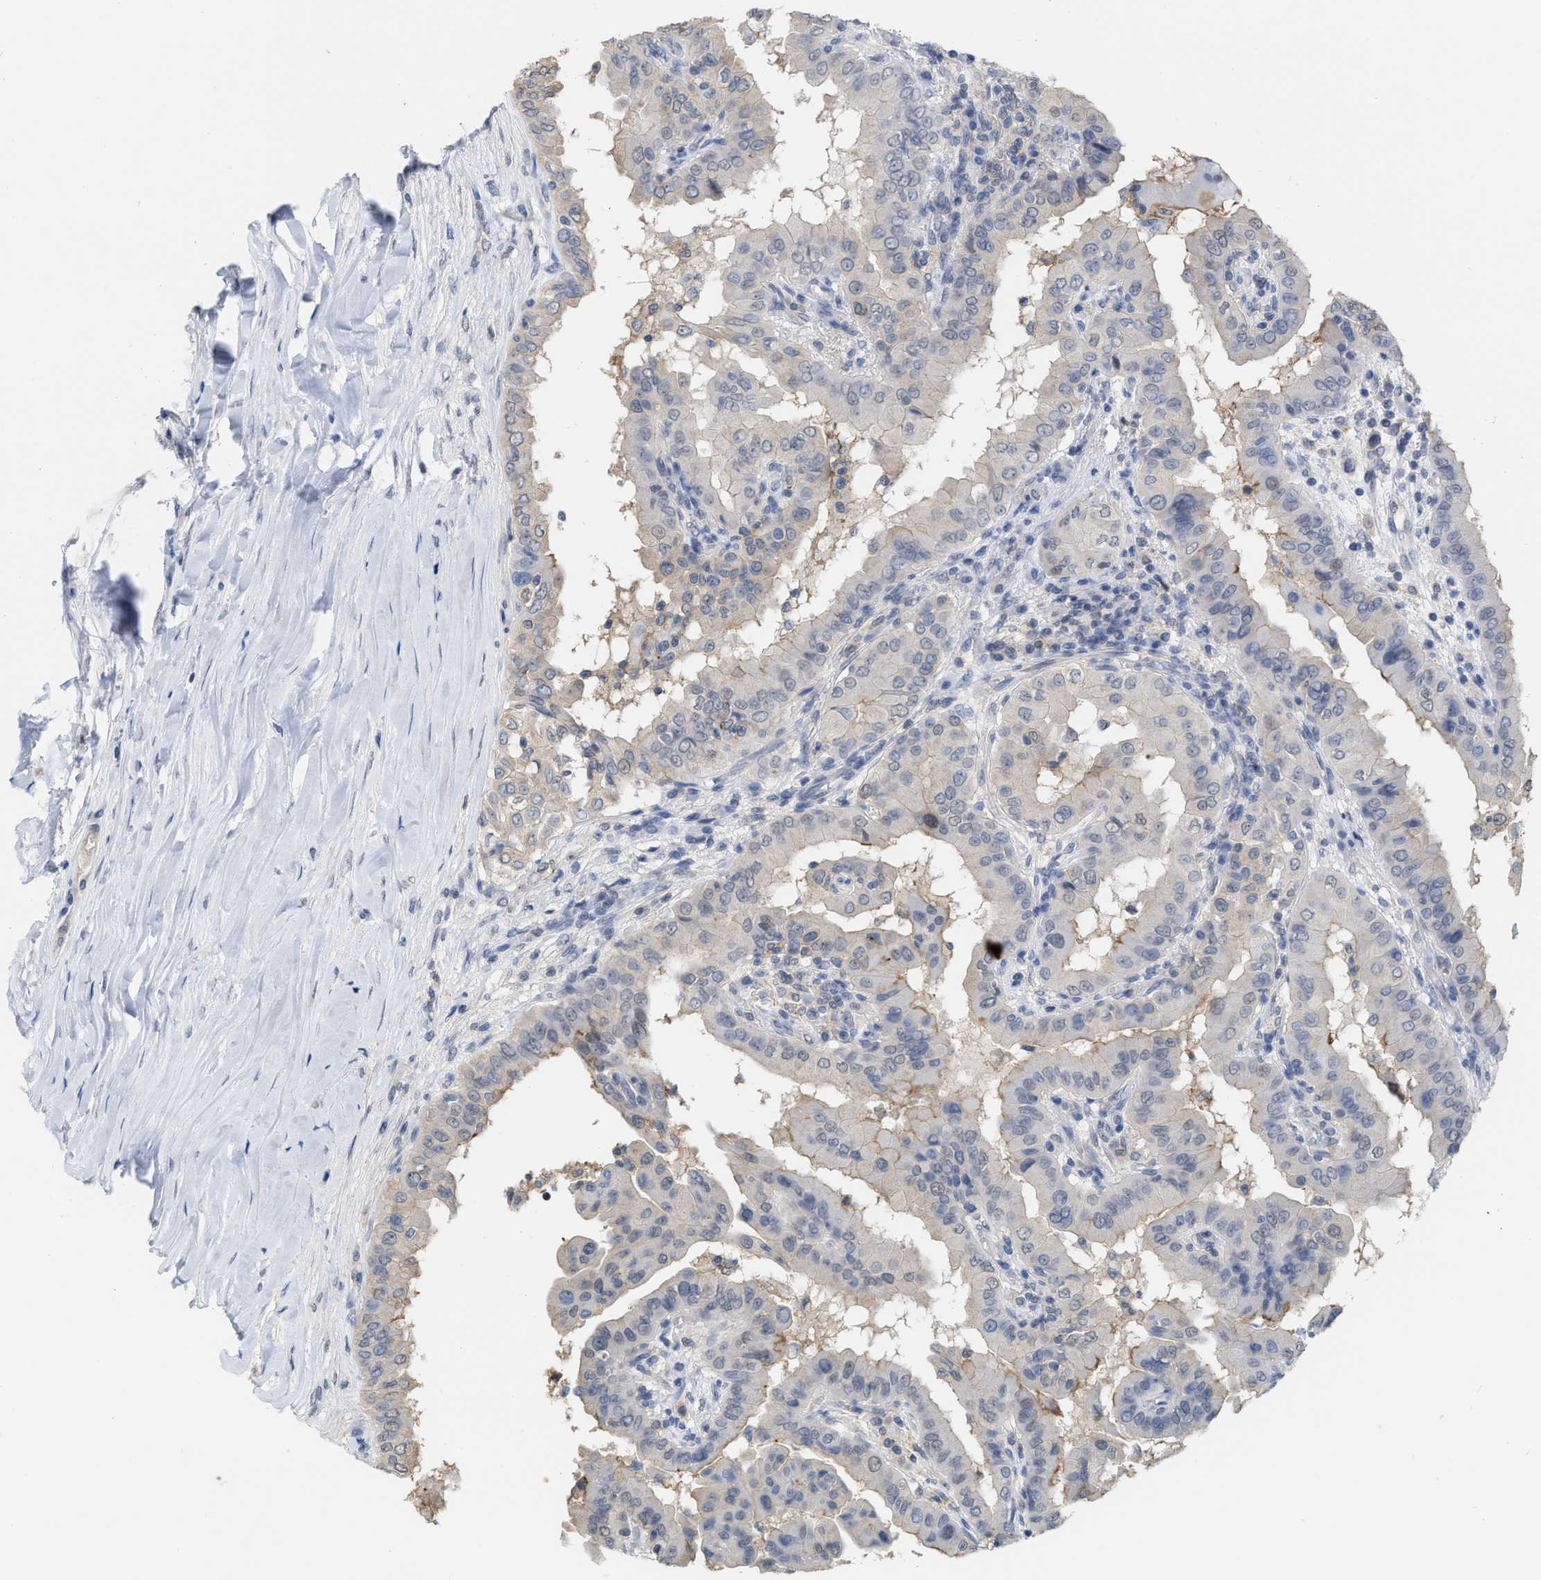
{"staining": {"intensity": "negative", "quantity": "none", "location": "none"}, "tissue": "thyroid cancer", "cell_type": "Tumor cells", "image_type": "cancer", "snomed": [{"axis": "morphology", "description": "Papillary adenocarcinoma, NOS"}, {"axis": "topography", "description": "Thyroid gland"}], "caption": "Image shows no significant protein staining in tumor cells of thyroid cancer (papillary adenocarcinoma).", "gene": "BAIAP2L1", "patient": {"sex": "male", "age": 33}}